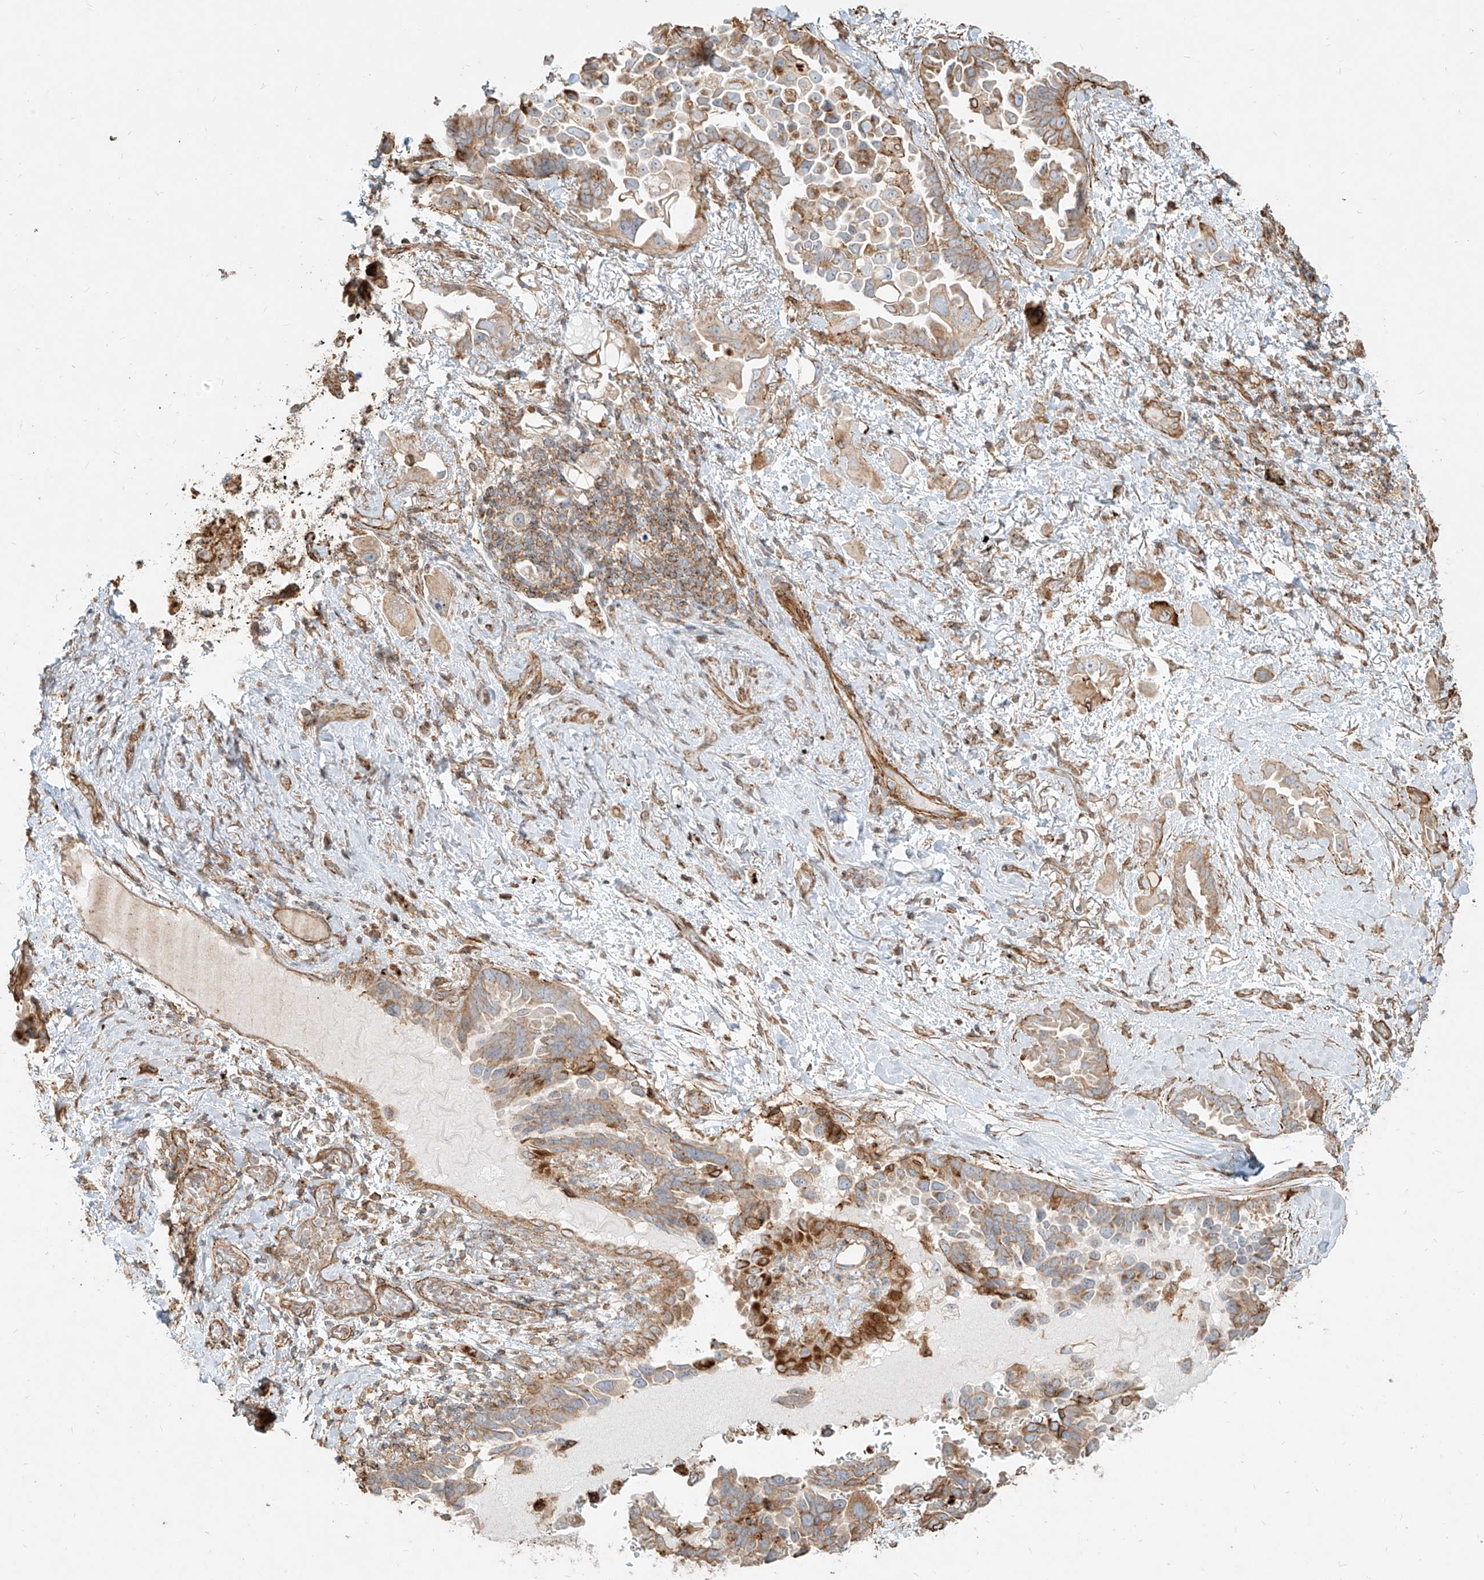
{"staining": {"intensity": "strong", "quantity": "25%-75%", "location": "cytoplasmic/membranous"}, "tissue": "lung cancer", "cell_type": "Tumor cells", "image_type": "cancer", "snomed": [{"axis": "morphology", "description": "Adenocarcinoma, NOS"}, {"axis": "topography", "description": "Lung"}], "caption": "Lung cancer stained with DAB IHC demonstrates high levels of strong cytoplasmic/membranous staining in approximately 25%-75% of tumor cells. The protein is shown in brown color, while the nuclei are stained blue.", "gene": "MTX2", "patient": {"sex": "female", "age": 67}}